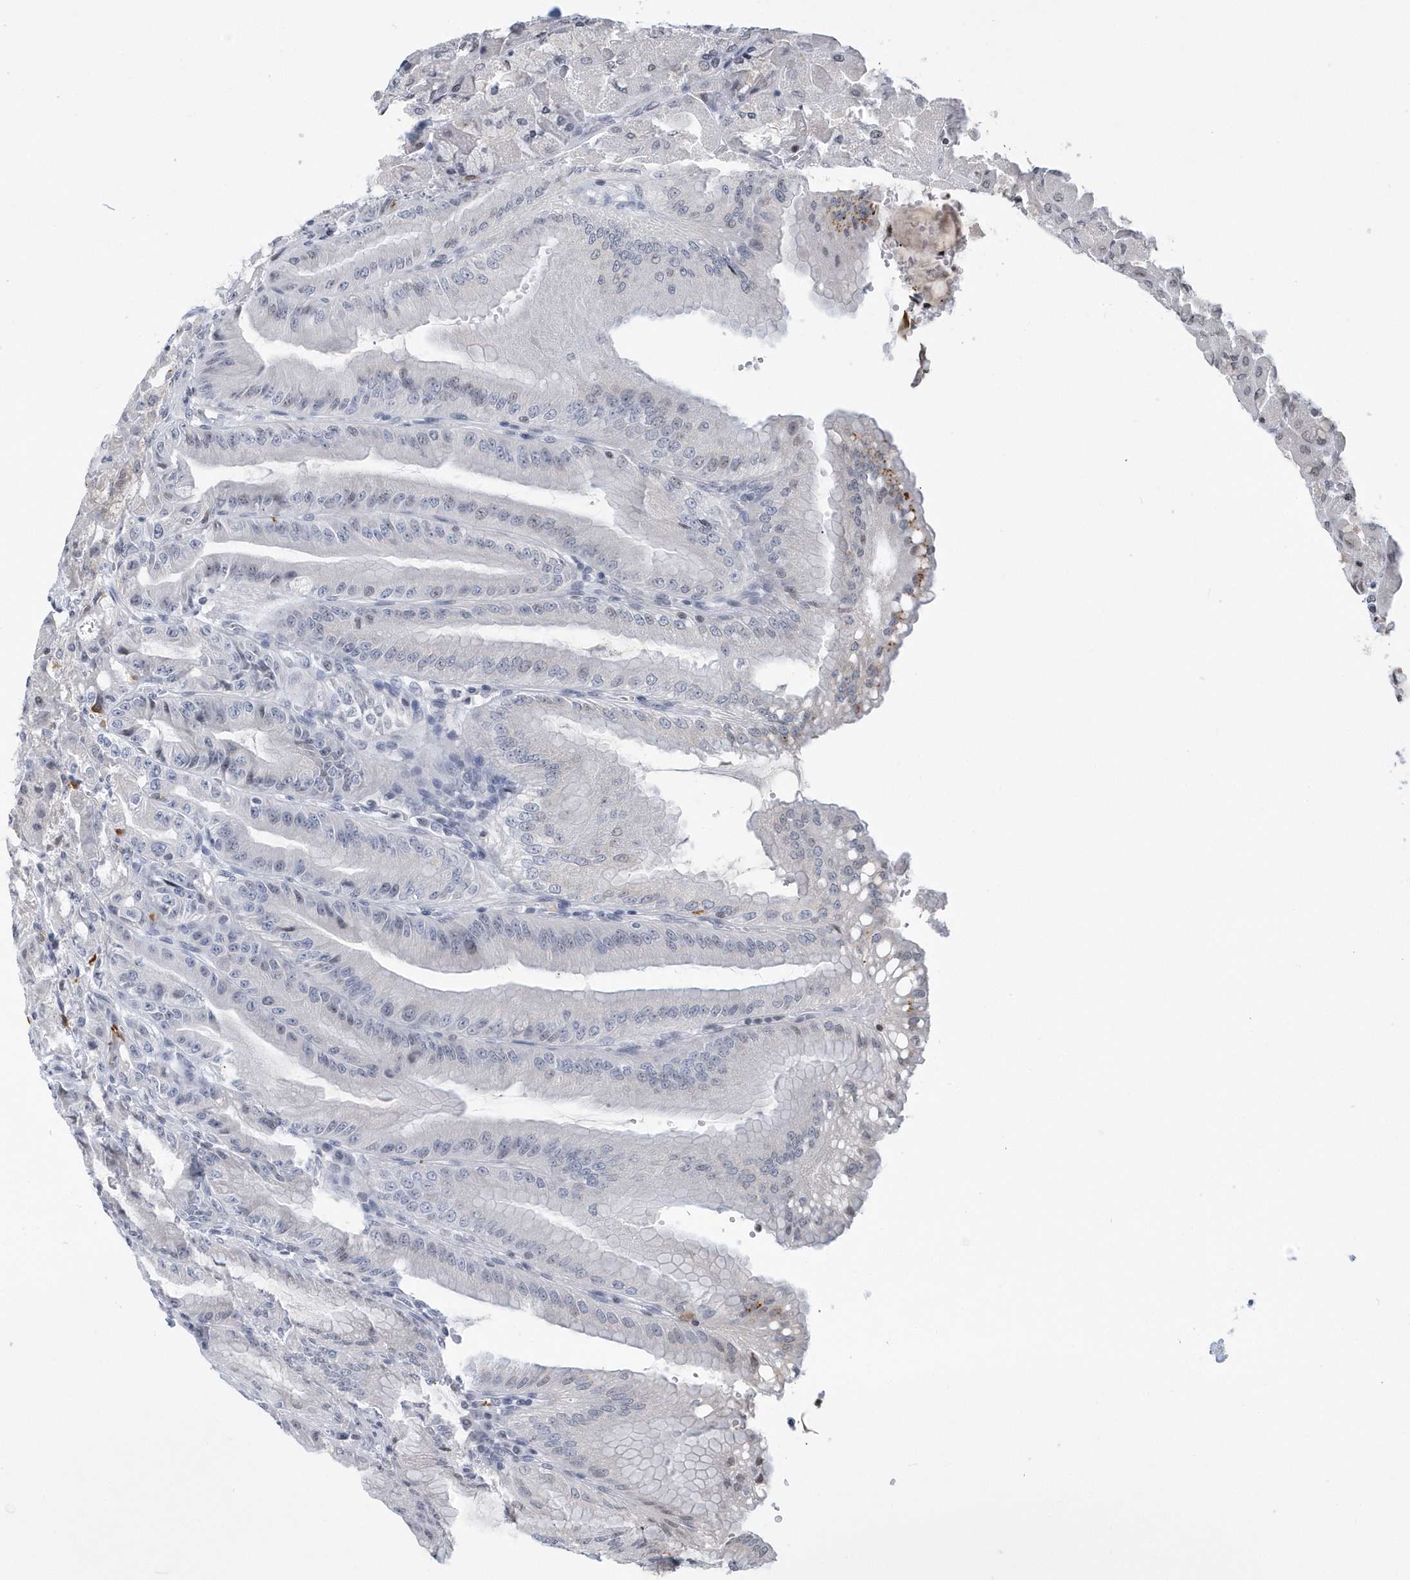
{"staining": {"intensity": "moderate", "quantity": "<25%", "location": "cytoplasmic/membranous"}, "tissue": "stomach", "cell_type": "Glandular cells", "image_type": "normal", "snomed": [{"axis": "morphology", "description": "Normal tissue, NOS"}, {"axis": "topography", "description": "Stomach, upper"}, {"axis": "topography", "description": "Stomach, lower"}], "caption": "Moderate cytoplasmic/membranous positivity for a protein is present in approximately <25% of glandular cells of unremarkable stomach using immunohistochemistry.", "gene": "VWA5B2", "patient": {"sex": "male", "age": 71}}